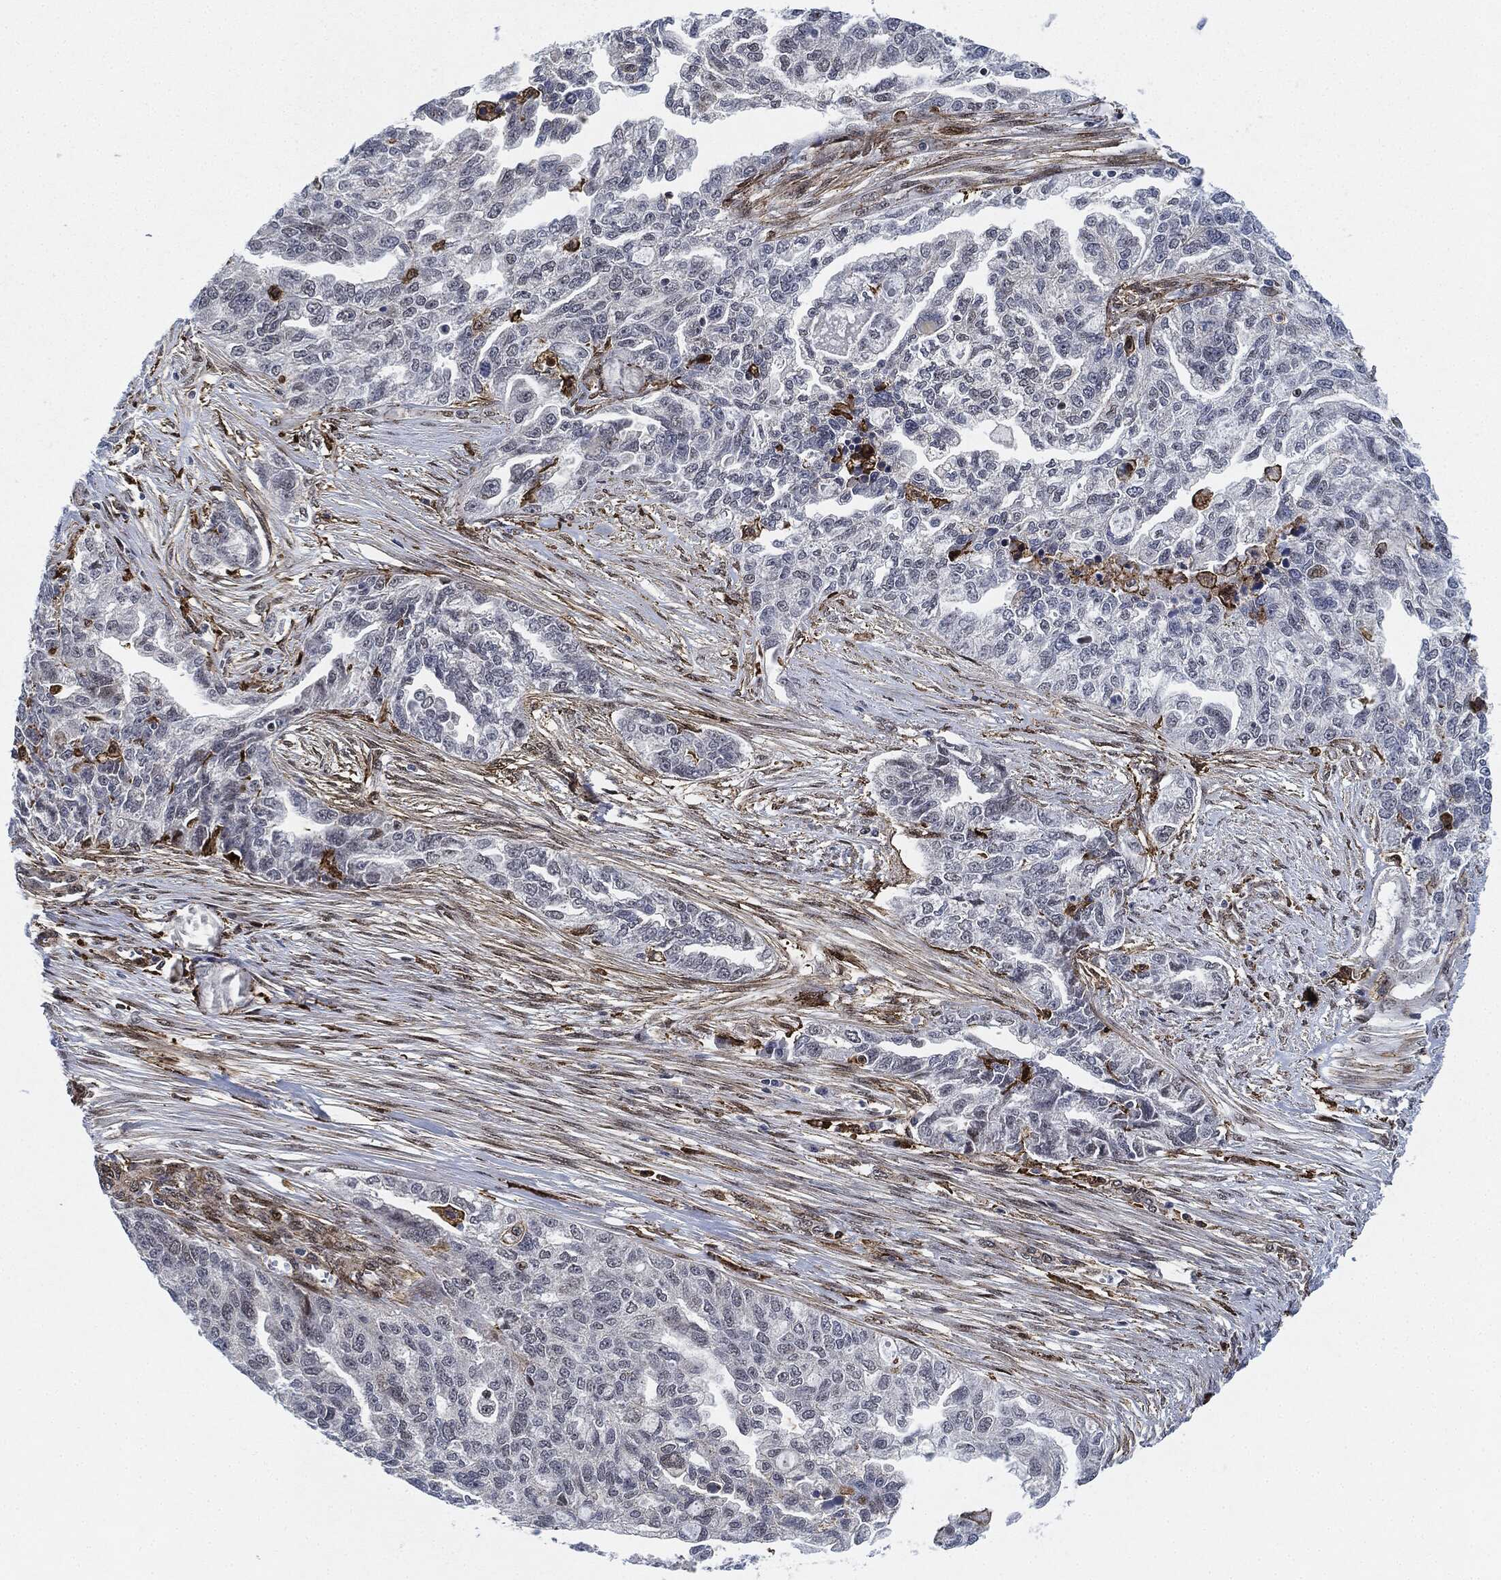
{"staining": {"intensity": "negative", "quantity": "none", "location": "none"}, "tissue": "ovarian cancer", "cell_type": "Tumor cells", "image_type": "cancer", "snomed": [{"axis": "morphology", "description": "Cystadenocarcinoma, serous, NOS"}, {"axis": "topography", "description": "Ovary"}], "caption": "Photomicrograph shows no protein positivity in tumor cells of serous cystadenocarcinoma (ovarian) tissue.", "gene": "NANOS3", "patient": {"sex": "female", "age": 51}}